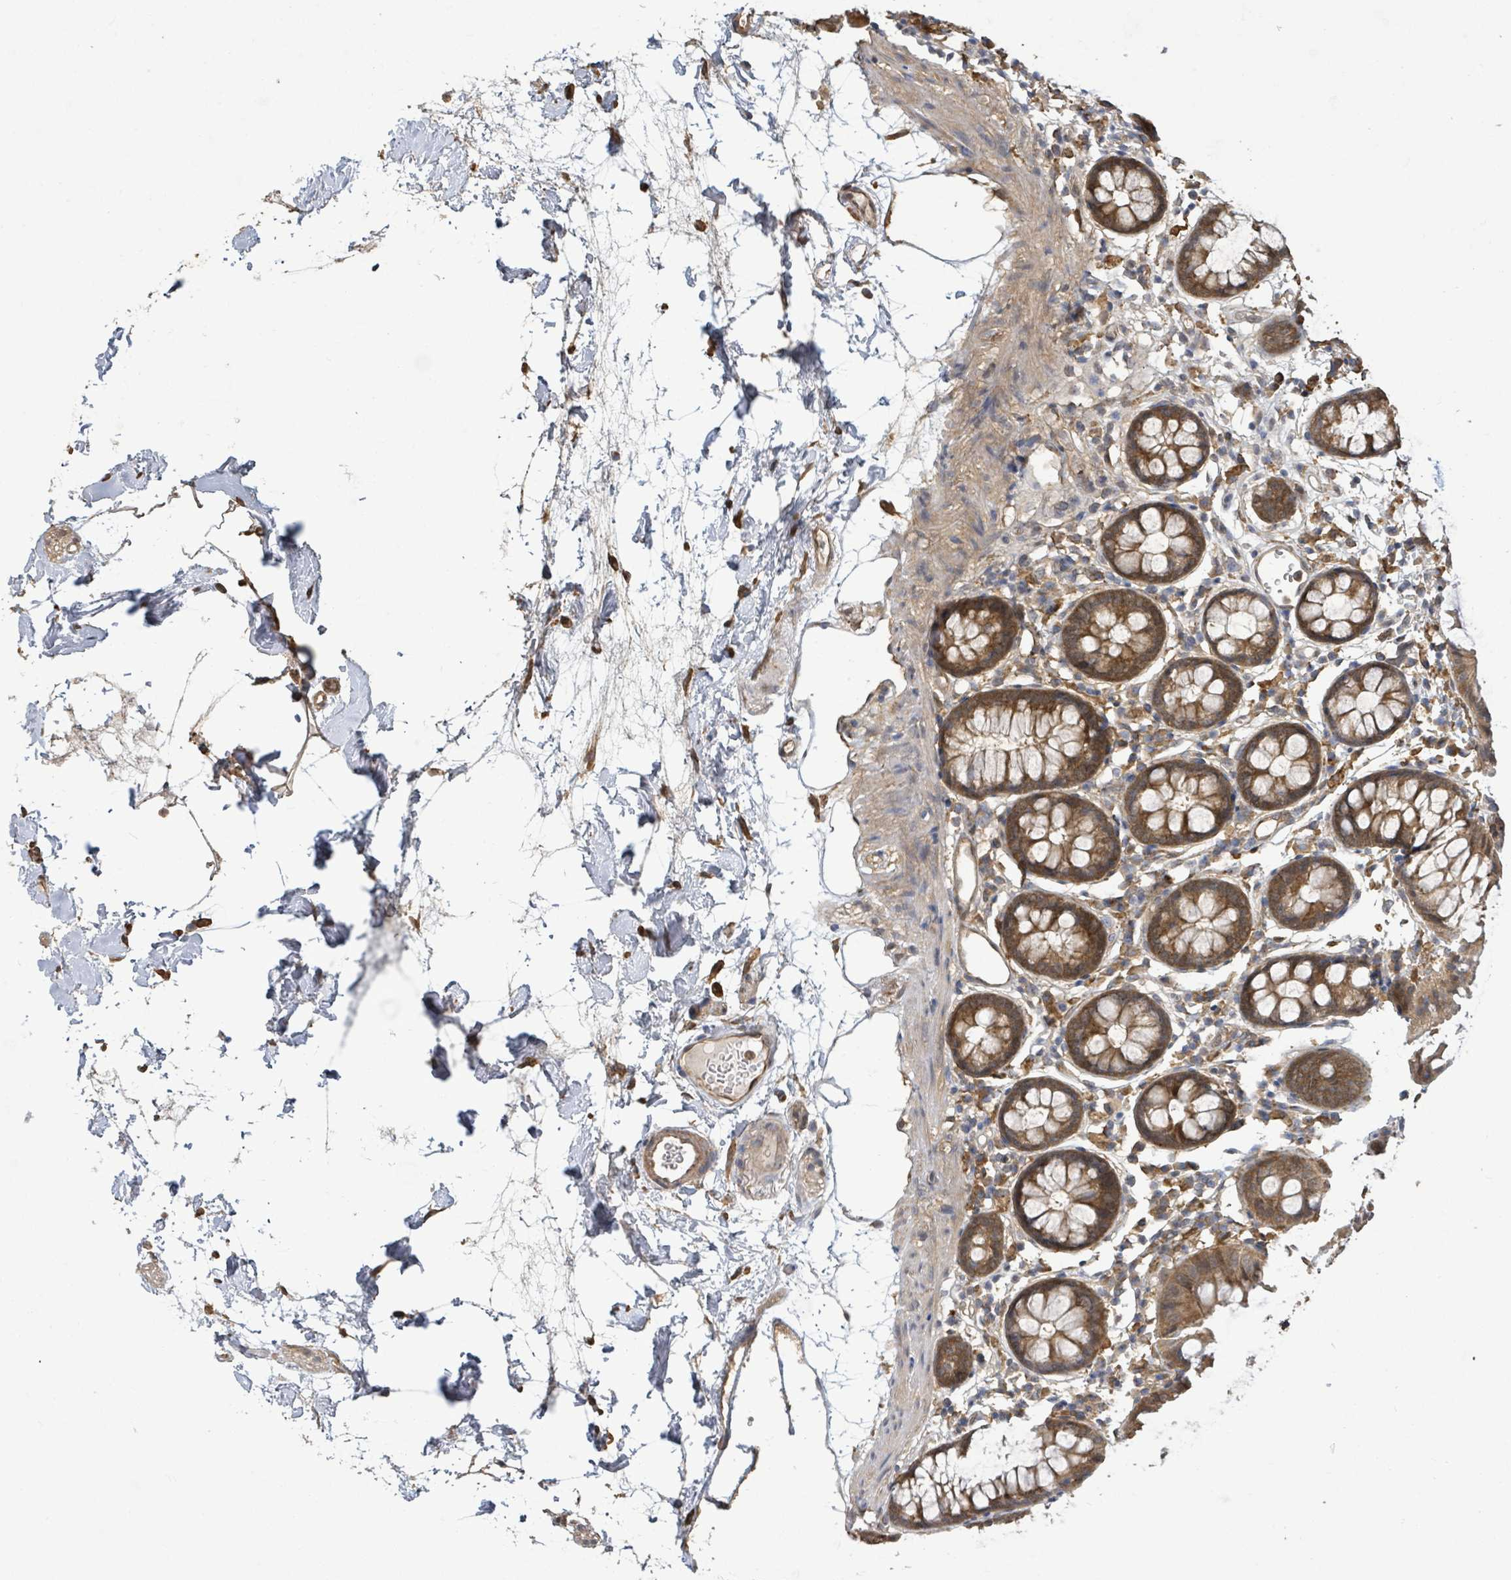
{"staining": {"intensity": "moderate", "quantity": ">75%", "location": "cytoplasmic/membranous"}, "tissue": "colon", "cell_type": "Endothelial cells", "image_type": "normal", "snomed": [{"axis": "morphology", "description": "Normal tissue, NOS"}, {"axis": "topography", "description": "Colon"}], "caption": "Protein expression analysis of normal human colon reveals moderate cytoplasmic/membranous positivity in about >75% of endothelial cells. (DAB (3,3'-diaminobenzidine) IHC with brightfield microscopy, high magnification).", "gene": "ARPIN", "patient": {"sex": "female", "age": 84}}